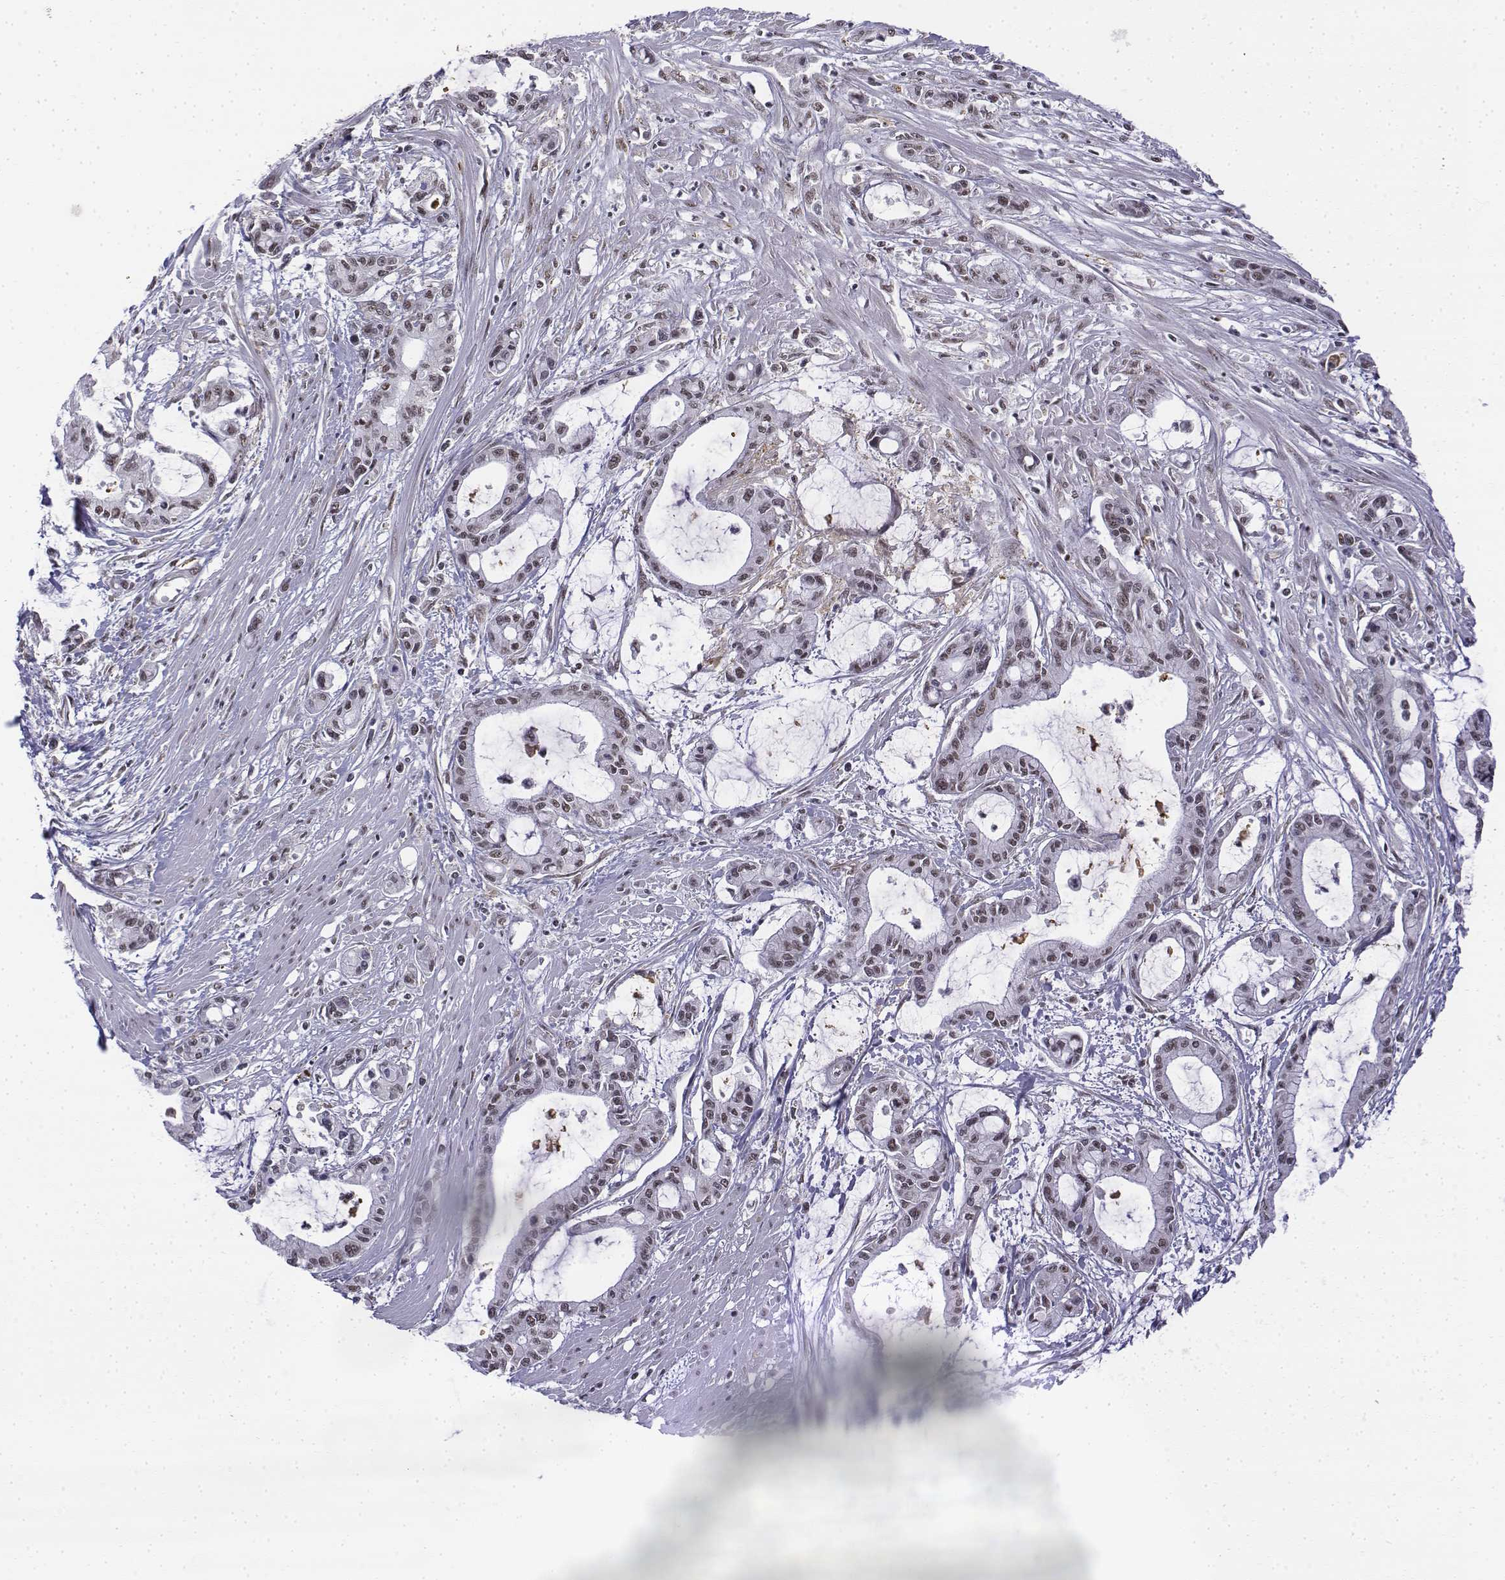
{"staining": {"intensity": "moderate", "quantity": ">75%", "location": "nuclear"}, "tissue": "pancreatic cancer", "cell_type": "Tumor cells", "image_type": "cancer", "snomed": [{"axis": "morphology", "description": "Adenocarcinoma, NOS"}, {"axis": "topography", "description": "Pancreas"}], "caption": "This histopathology image shows pancreatic adenocarcinoma stained with immunohistochemistry to label a protein in brown. The nuclear of tumor cells show moderate positivity for the protein. Nuclei are counter-stained blue.", "gene": "SETD1A", "patient": {"sex": "male", "age": 48}}